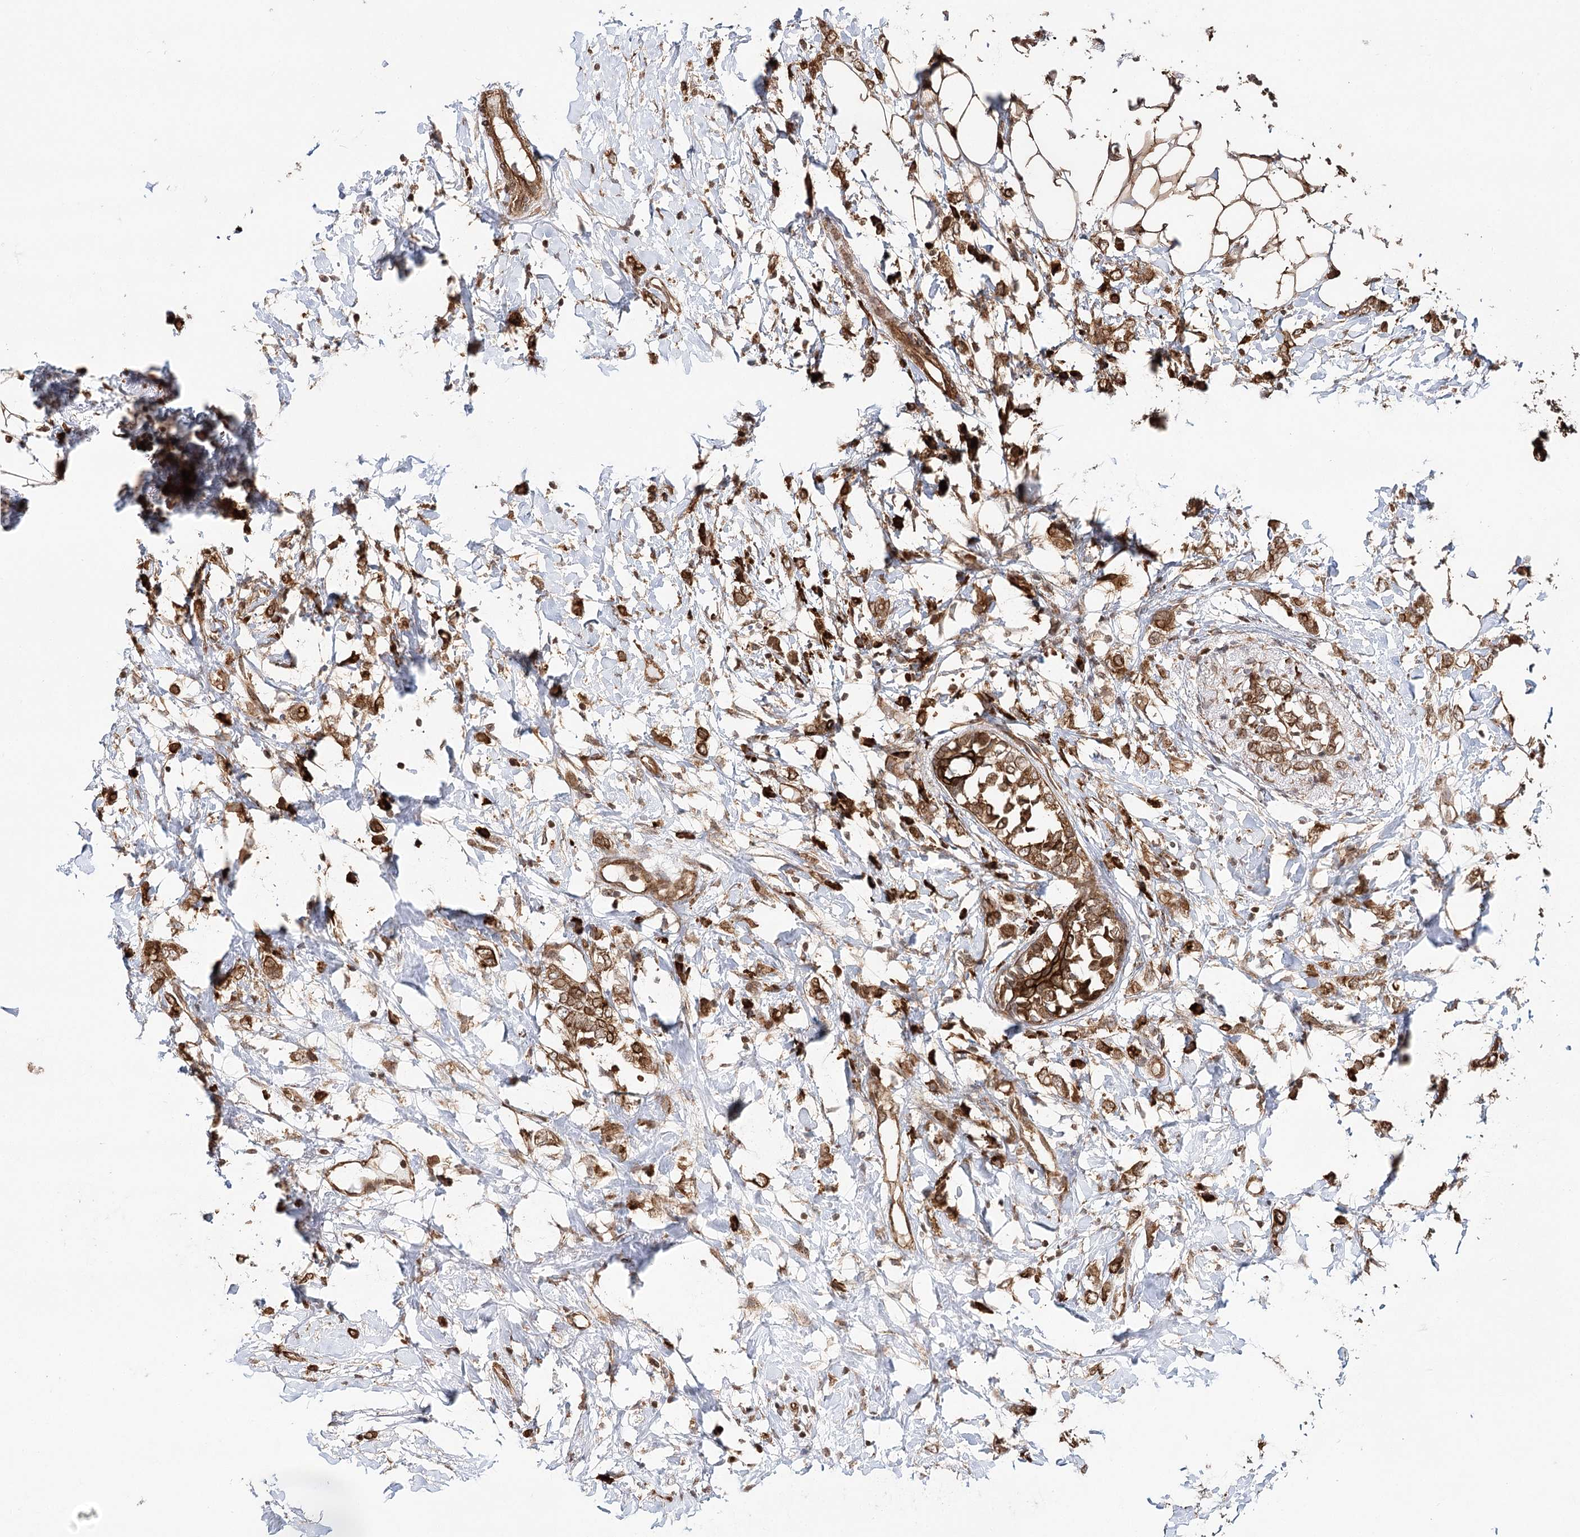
{"staining": {"intensity": "moderate", "quantity": ">75%", "location": "cytoplasmic/membranous"}, "tissue": "breast cancer", "cell_type": "Tumor cells", "image_type": "cancer", "snomed": [{"axis": "morphology", "description": "Normal tissue, NOS"}, {"axis": "morphology", "description": "Lobular carcinoma"}, {"axis": "topography", "description": "Breast"}], "caption": "The photomicrograph displays staining of lobular carcinoma (breast), revealing moderate cytoplasmic/membranous protein expression (brown color) within tumor cells.", "gene": "DNAJB14", "patient": {"sex": "female", "age": 47}}